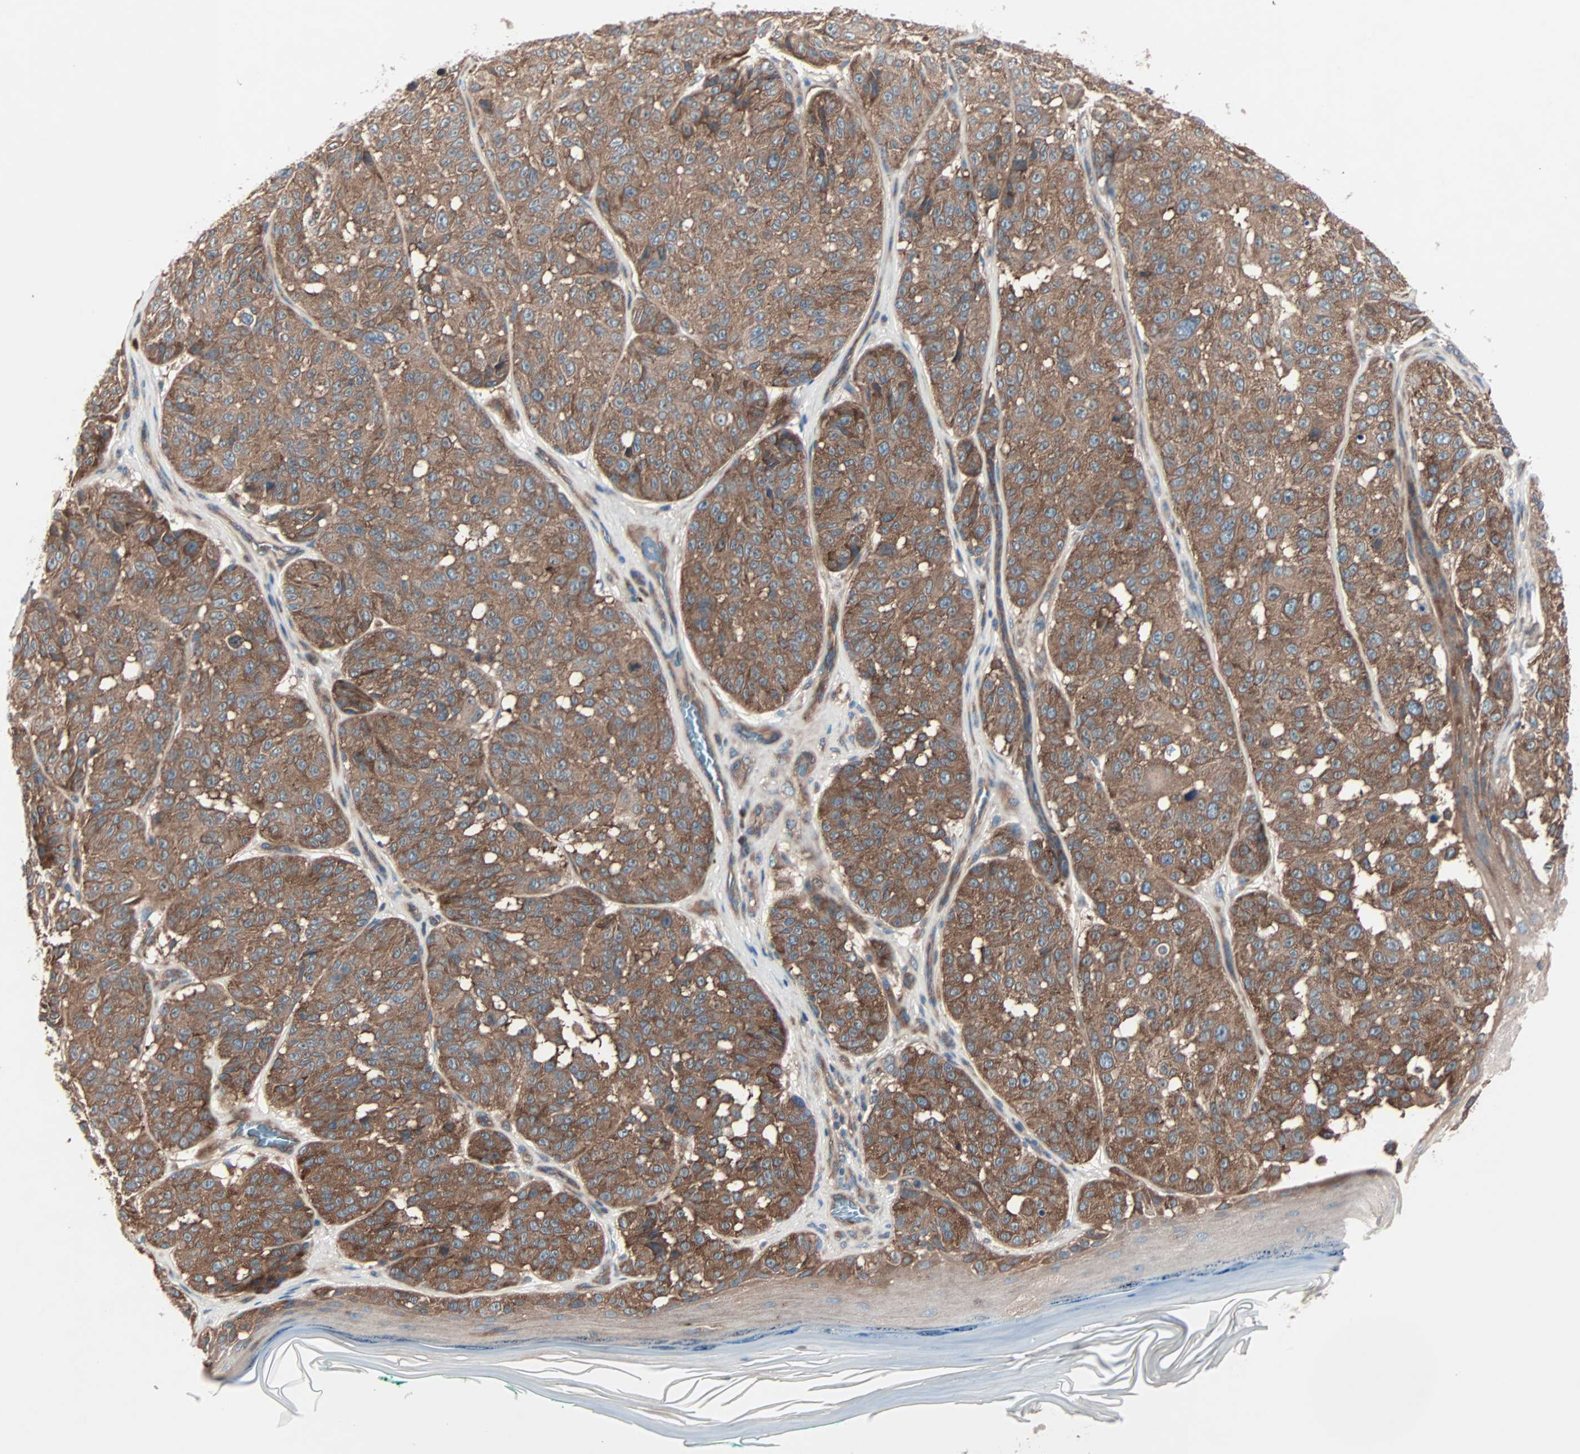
{"staining": {"intensity": "moderate", "quantity": ">75%", "location": "cytoplasmic/membranous"}, "tissue": "melanoma", "cell_type": "Tumor cells", "image_type": "cancer", "snomed": [{"axis": "morphology", "description": "Malignant melanoma, NOS"}, {"axis": "topography", "description": "Skin"}], "caption": "Immunohistochemistry (IHC) image of human malignant melanoma stained for a protein (brown), which shows medium levels of moderate cytoplasmic/membranous staining in about >75% of tumor cells.", "gene": "CAD", "patient": {"sex": "female", "age": 46}}